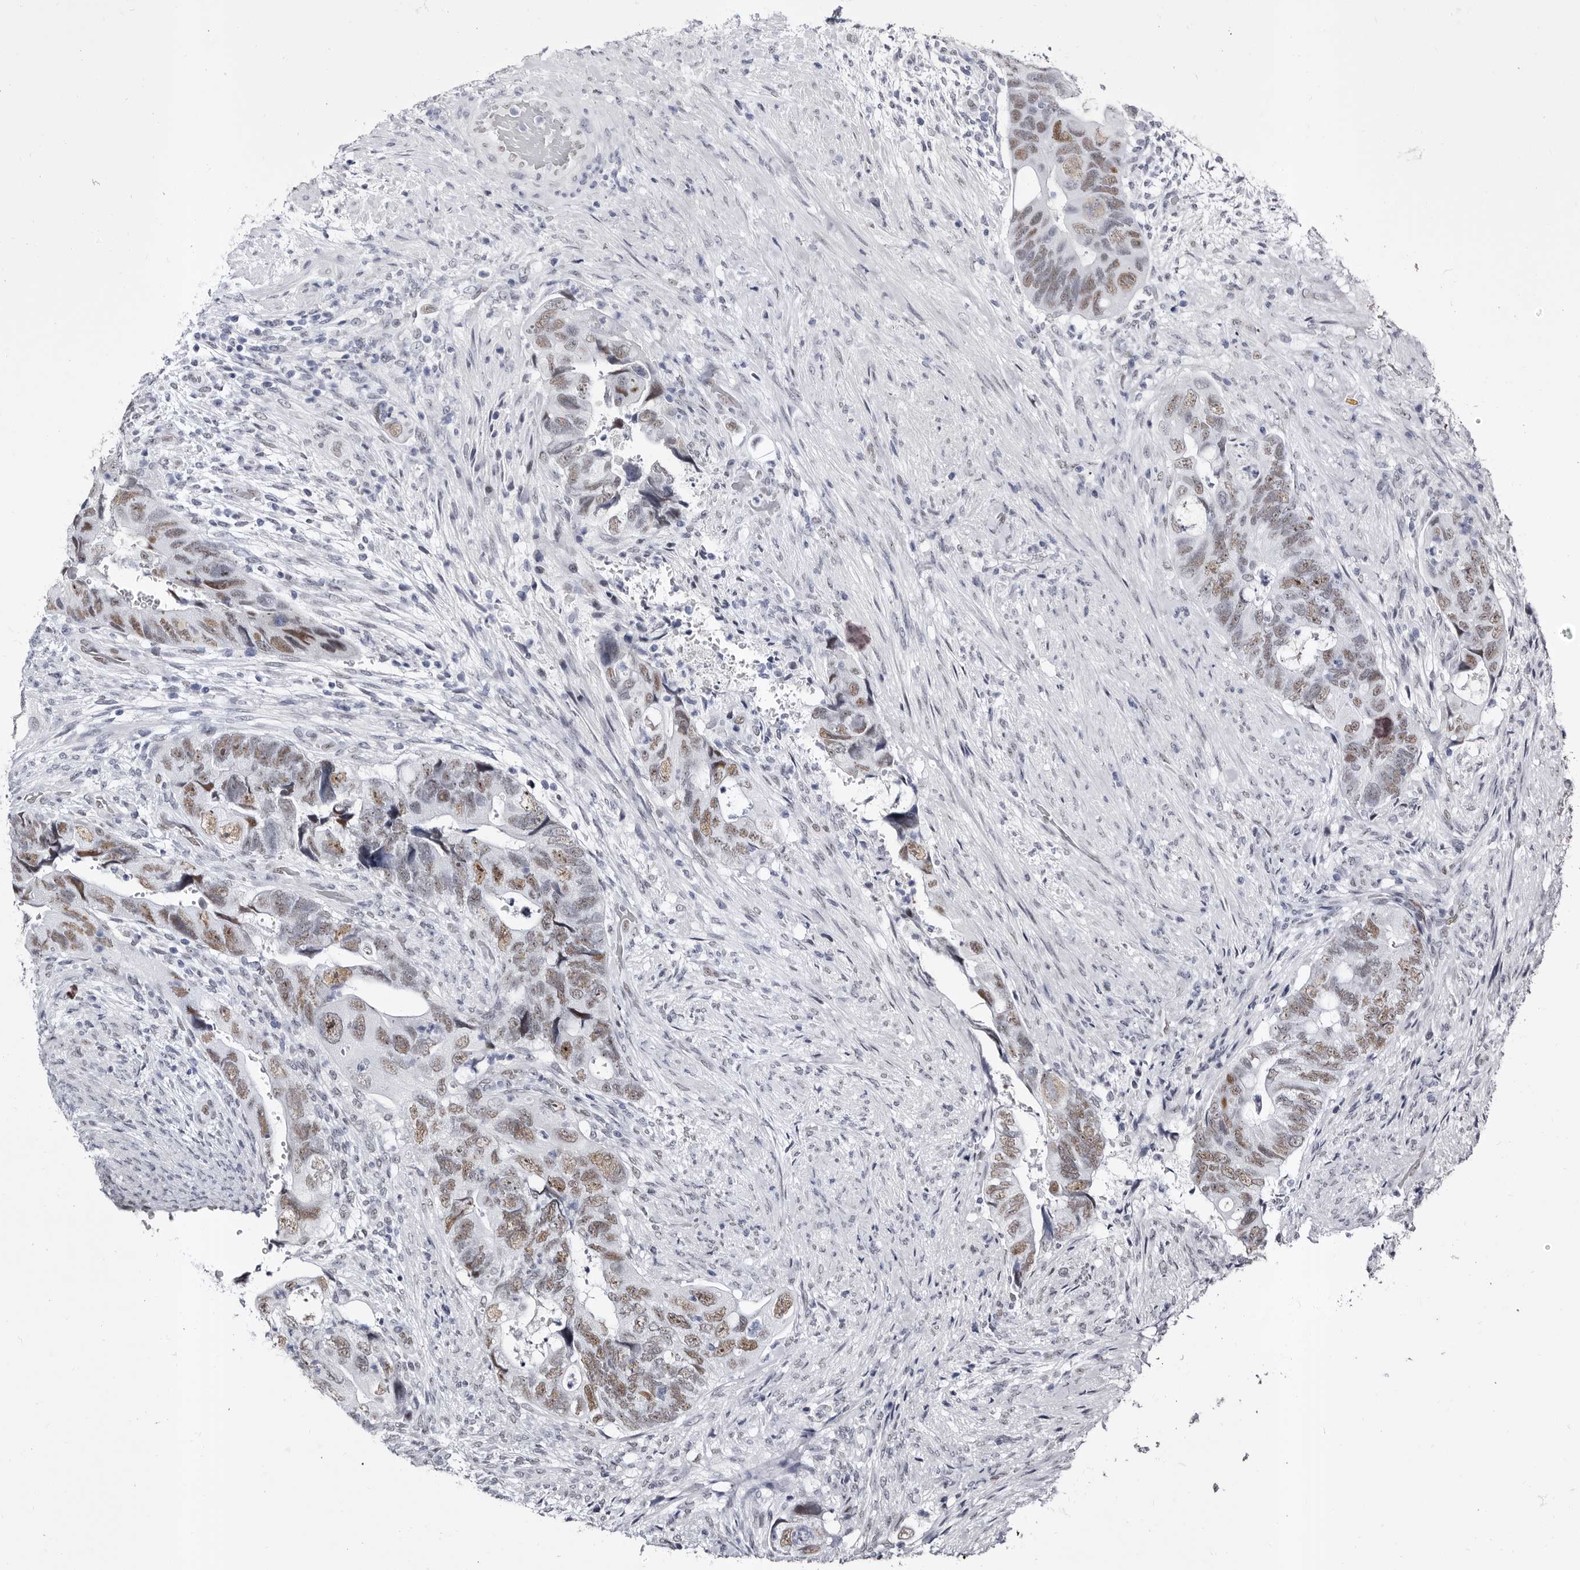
{"staining": {"intensity": "moderate", "quantity": "25%-75%", "location": "nuclear"}, "tissue": "colorectal cancer", "cell_type": "Tumor cells", "image_type": "cancer", "snomed": [{"axis": "morphology", "description": "Adenocarcinoma, NOS"}, {"axis": "topography", "description": "Rectum"}], "caption": "Immunohistochemistry (IHC) histopathology image of human colorectal adenocarcinoma stained for a protein (brown), which shows medium levels of moderate nuclear positivity in about 25%-75% of tumor cells.", "gene": "ZNF326", "patient": {"sex": "male", "age": 63}}